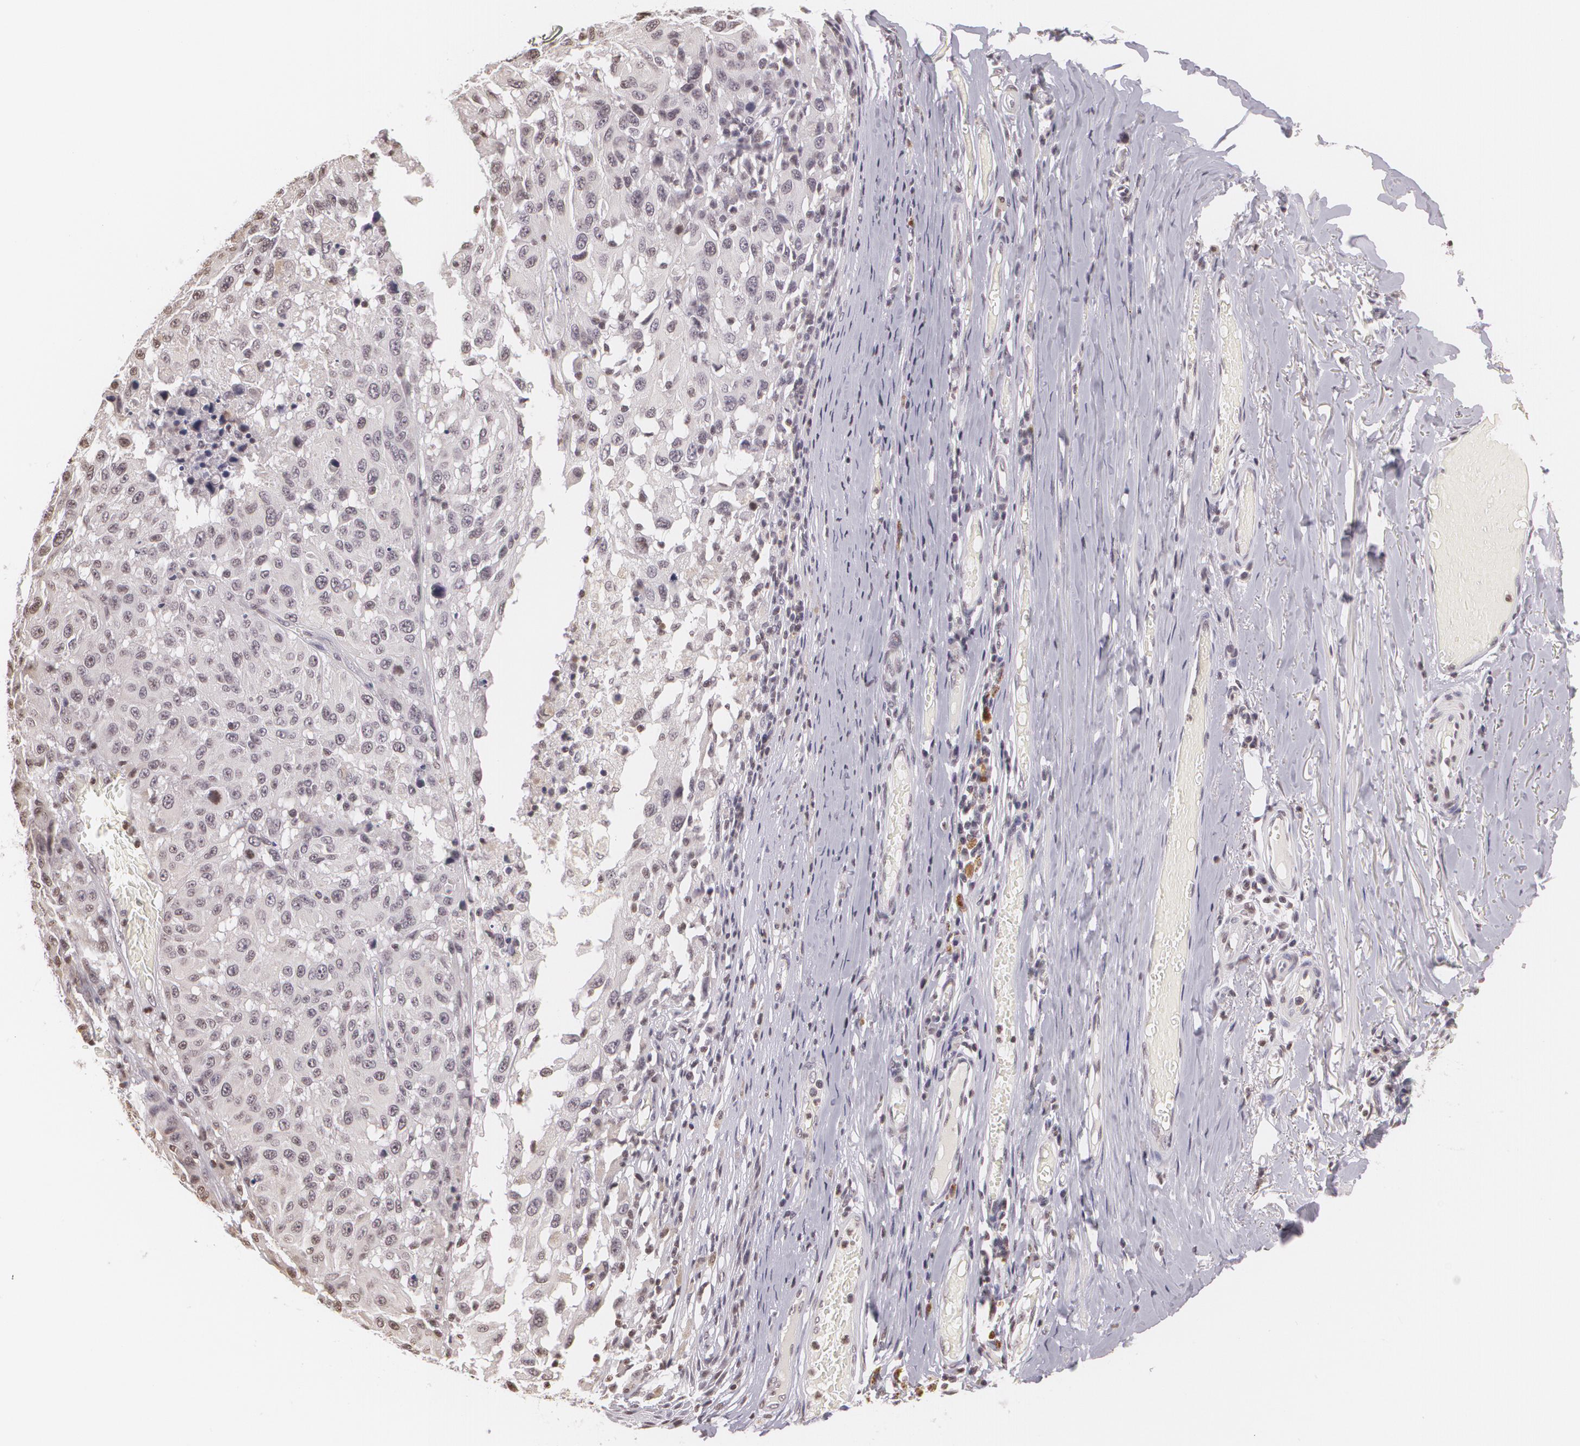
{"staining": {"intensity": "negative", "quantity": "none", "location": "none"}, "tissue": "melanoma", "cell_type": "Tumor cells", "image_type": "cancer", "snomed": [{"axis": "morphology", "description": "Malignant melanoma, NOS"}, {"axis": "topography", "description": "Skin"}], "caption": "Immunohistochemical staining of melanoma exhibits no significant positivity in tumor cells. (DAB immunohistochemistry (IHC) visualized using brightfield microscopy, high magnification).", "gene": "MUC1", "patient": {"sex": "female", "age": 77}}